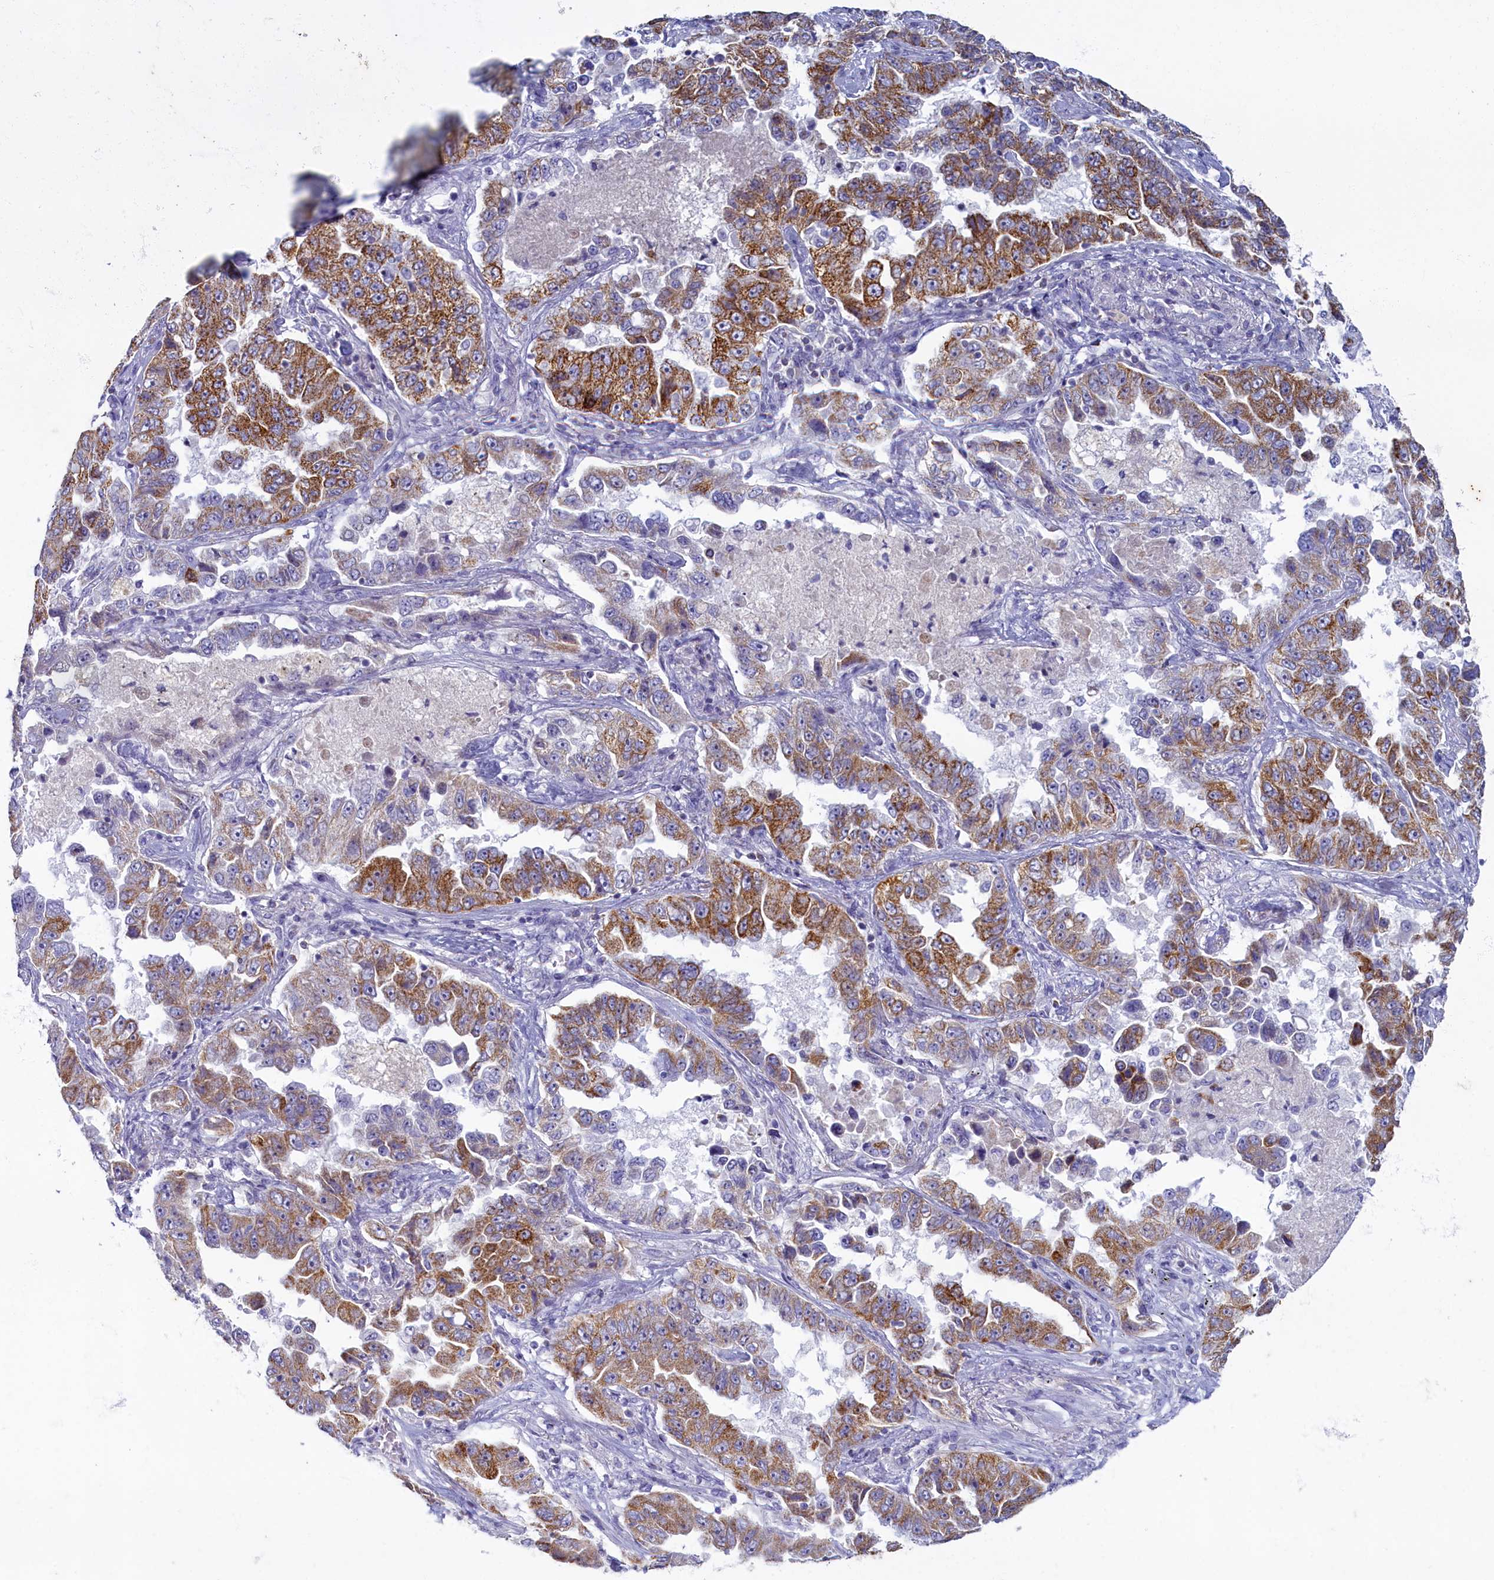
{"staining": {"intensity": "moderate", "quantity": ">75%", "location": "cytoplasmic/membranous"}, "tissue": "lung cancer", "cell_type": "Tumor cells", "image_type": "cancer", "snomed": [{"axis": "morphology", "description": "Adenocarcinoma, NOS"}, {"axis": "topography", "description": "Lung"}], "caption": "The image demonstrates staining of adenocarcinoma (lung), revealing moderate cytoplasmic/membranous protein expression (brown color) within tumor cells. Nuclei are stained in blue.", "gene": "OCIAD2", "patient": {"sex": "female", "age": 51}}